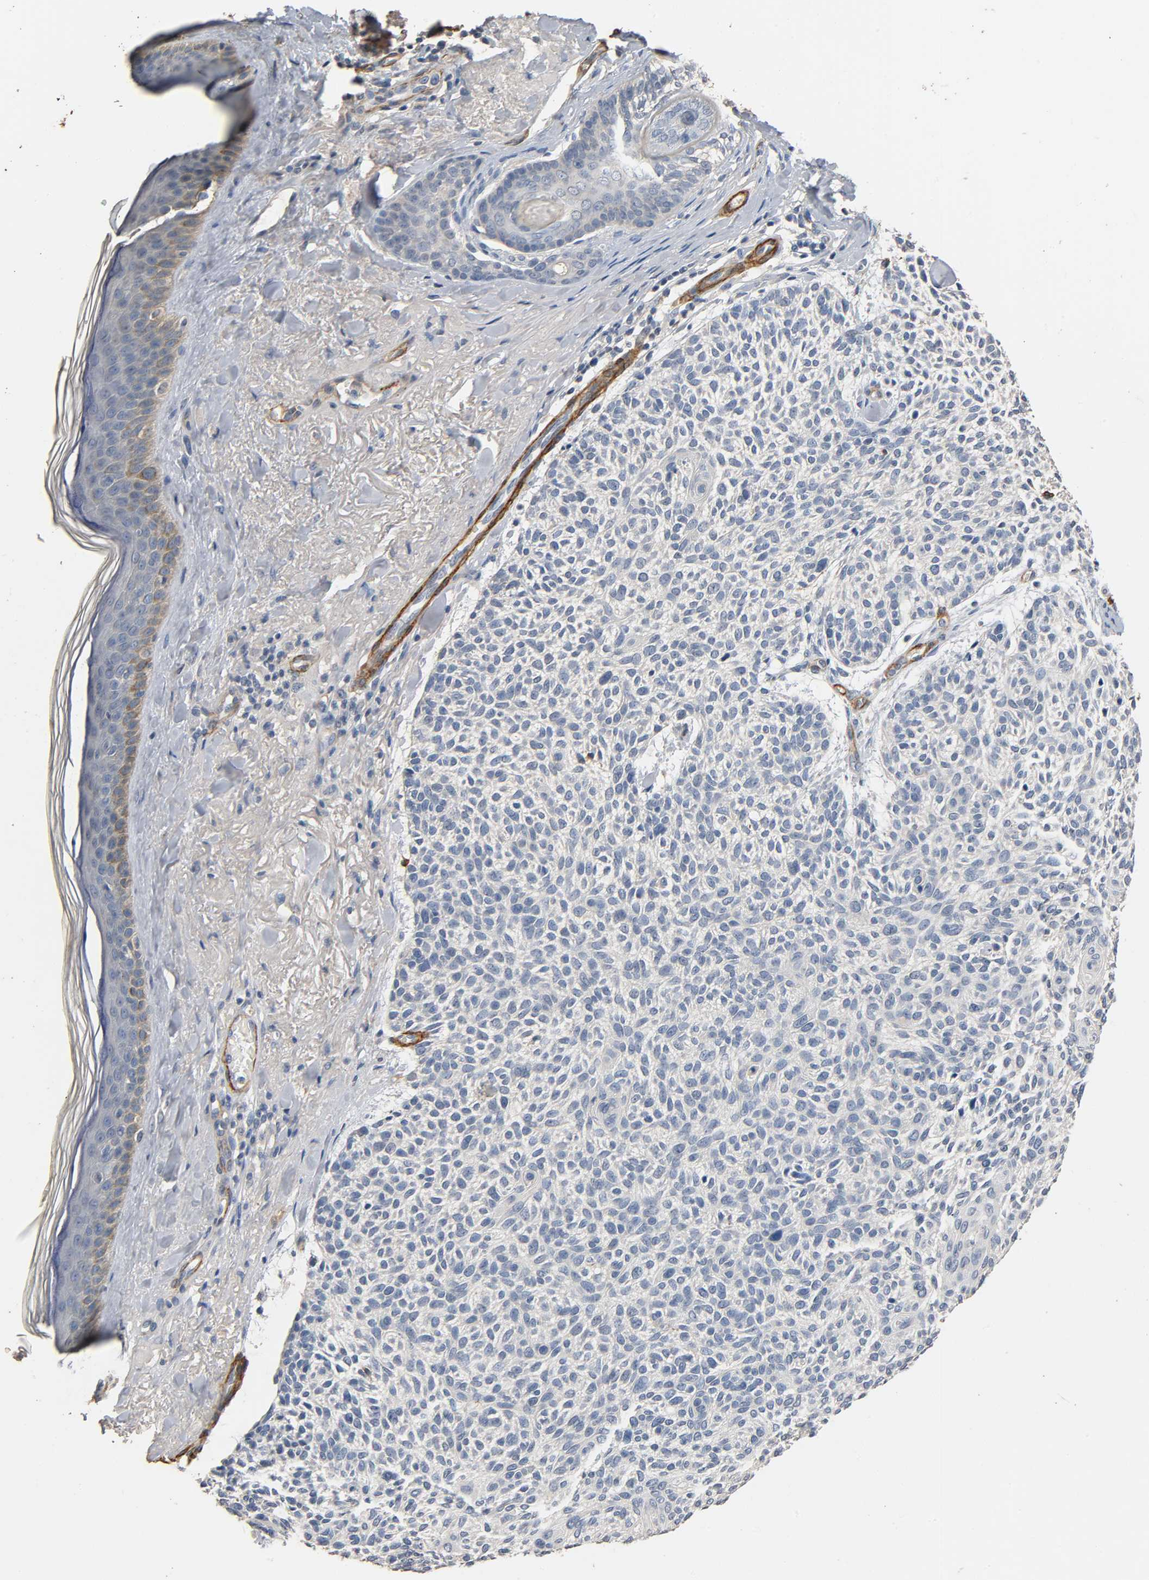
{"staining": {"intensity": "negative", "quantity": "none", "location": "none"}, "tissue": "skin cancer", "cell_type": "Tumor cells", "image_type": "cancer", "snomed": [{"axis": "morphology", "description": "Normal tissue, NOS"}, {"axis": "morphology", "description": "Basal cell carcinoma"}, {"axis": "topography", "description": "Skin"}], "caption": "Photomicrograph shows no significant protein staining in tumor cells of skin cancer (basal cell carcinoma). The staining is performed using DAB (3,3'-diaminobenzidine) brown chromogen with nuclei counter-stained in using hematoxylin.", "gene": "GSTA3", "patient": {"sex": "female", "age": 70}}